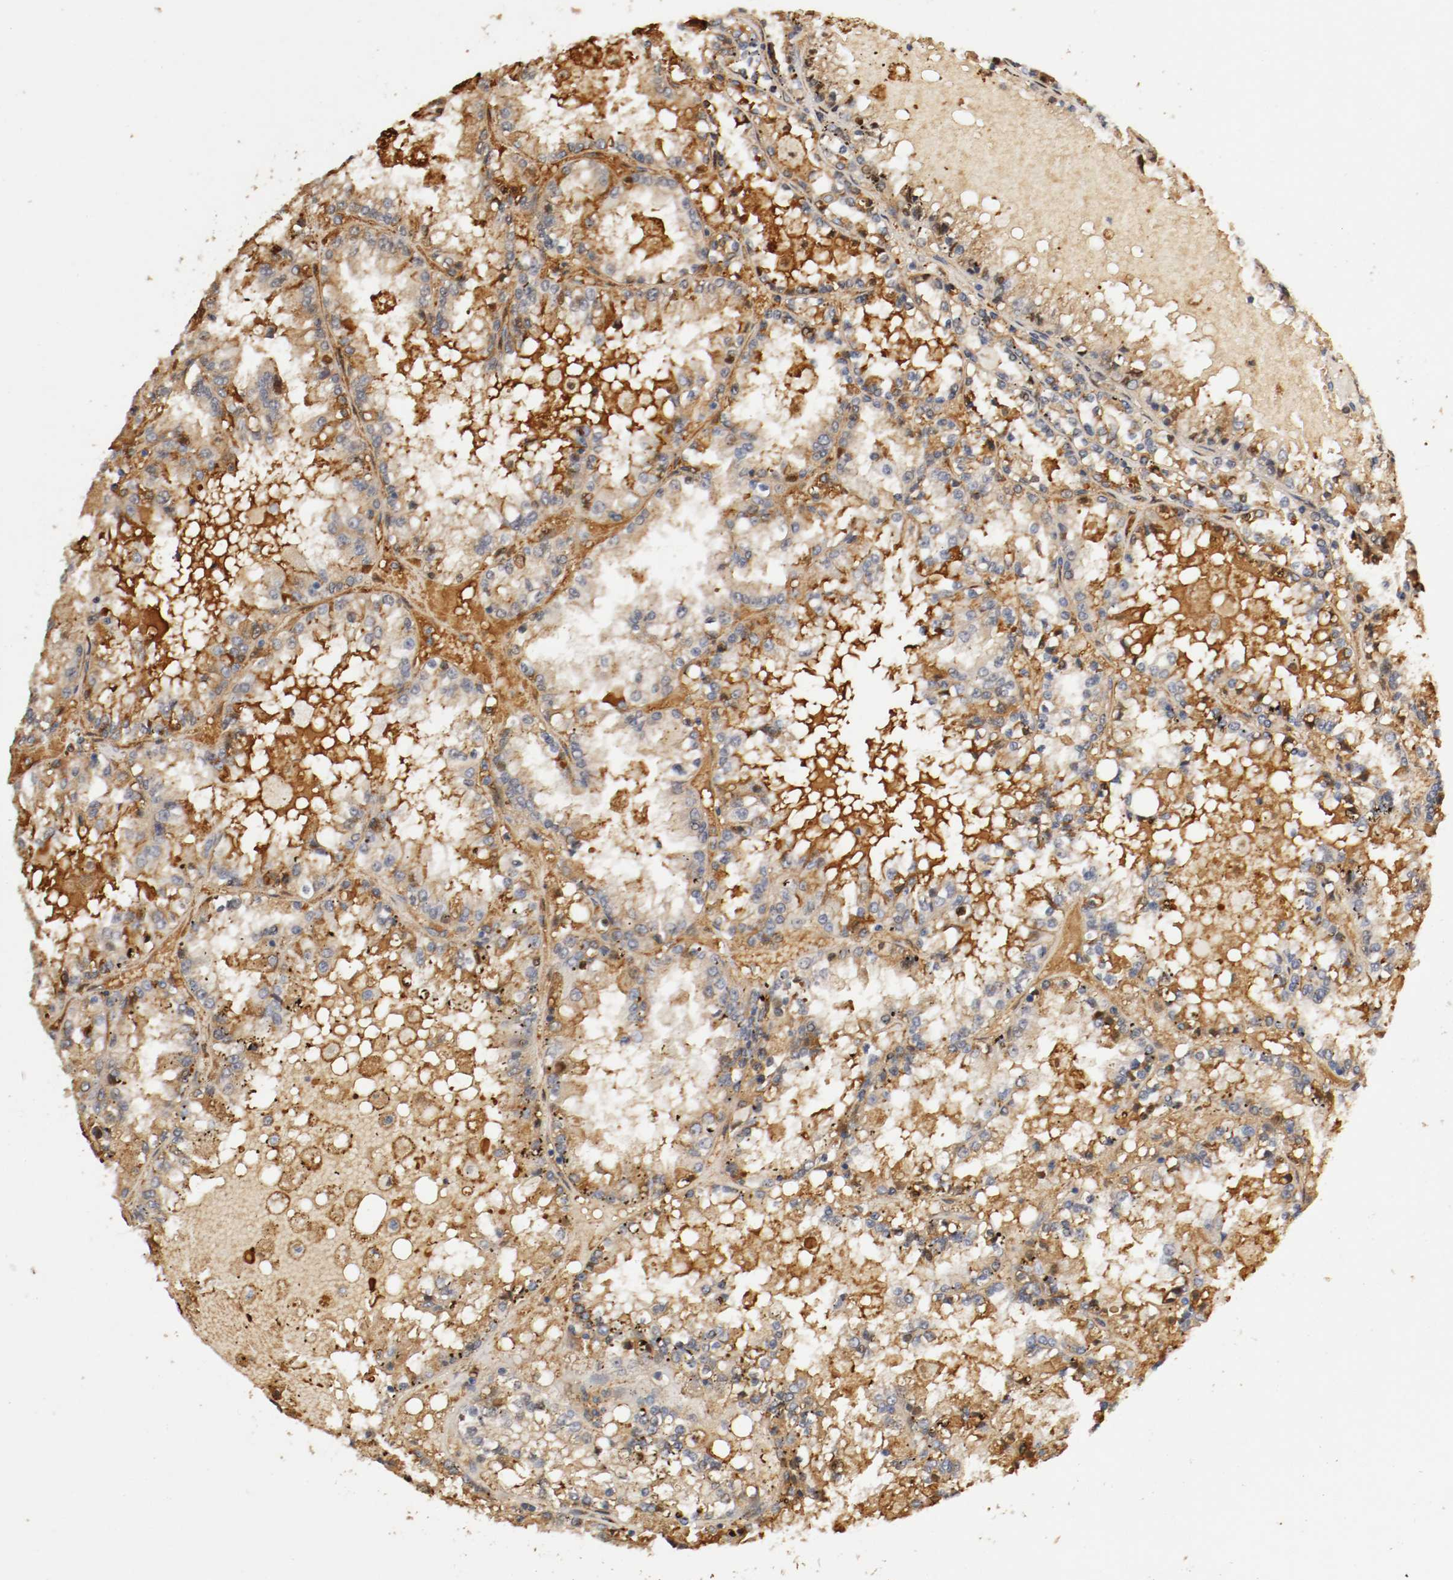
{"staining": {"intensity": "weak", "quantity": "25%-75%", "location": "cytoplasmic/membranous,nuclear"}, "tissue": "renal cancer", "cell_type": "Tumor cells", "image_type": "cancer", "snomed": [{"axis": "morphology", "description": "Adenocarcinoma, NOS"}, {"axis": "topography", "description": "Kidney"}], "caption": "High-power microscopy captured an immunohistochemistry (IHC) photomicrograph of adenocarcinoma (renal), revealing weak cytoplasmic/membranous and nuclear expression in approximately 25%-75% of tumor cells.", "gene": "TNFRSF1B", "patient": {"sex": "female", "age": 56}}